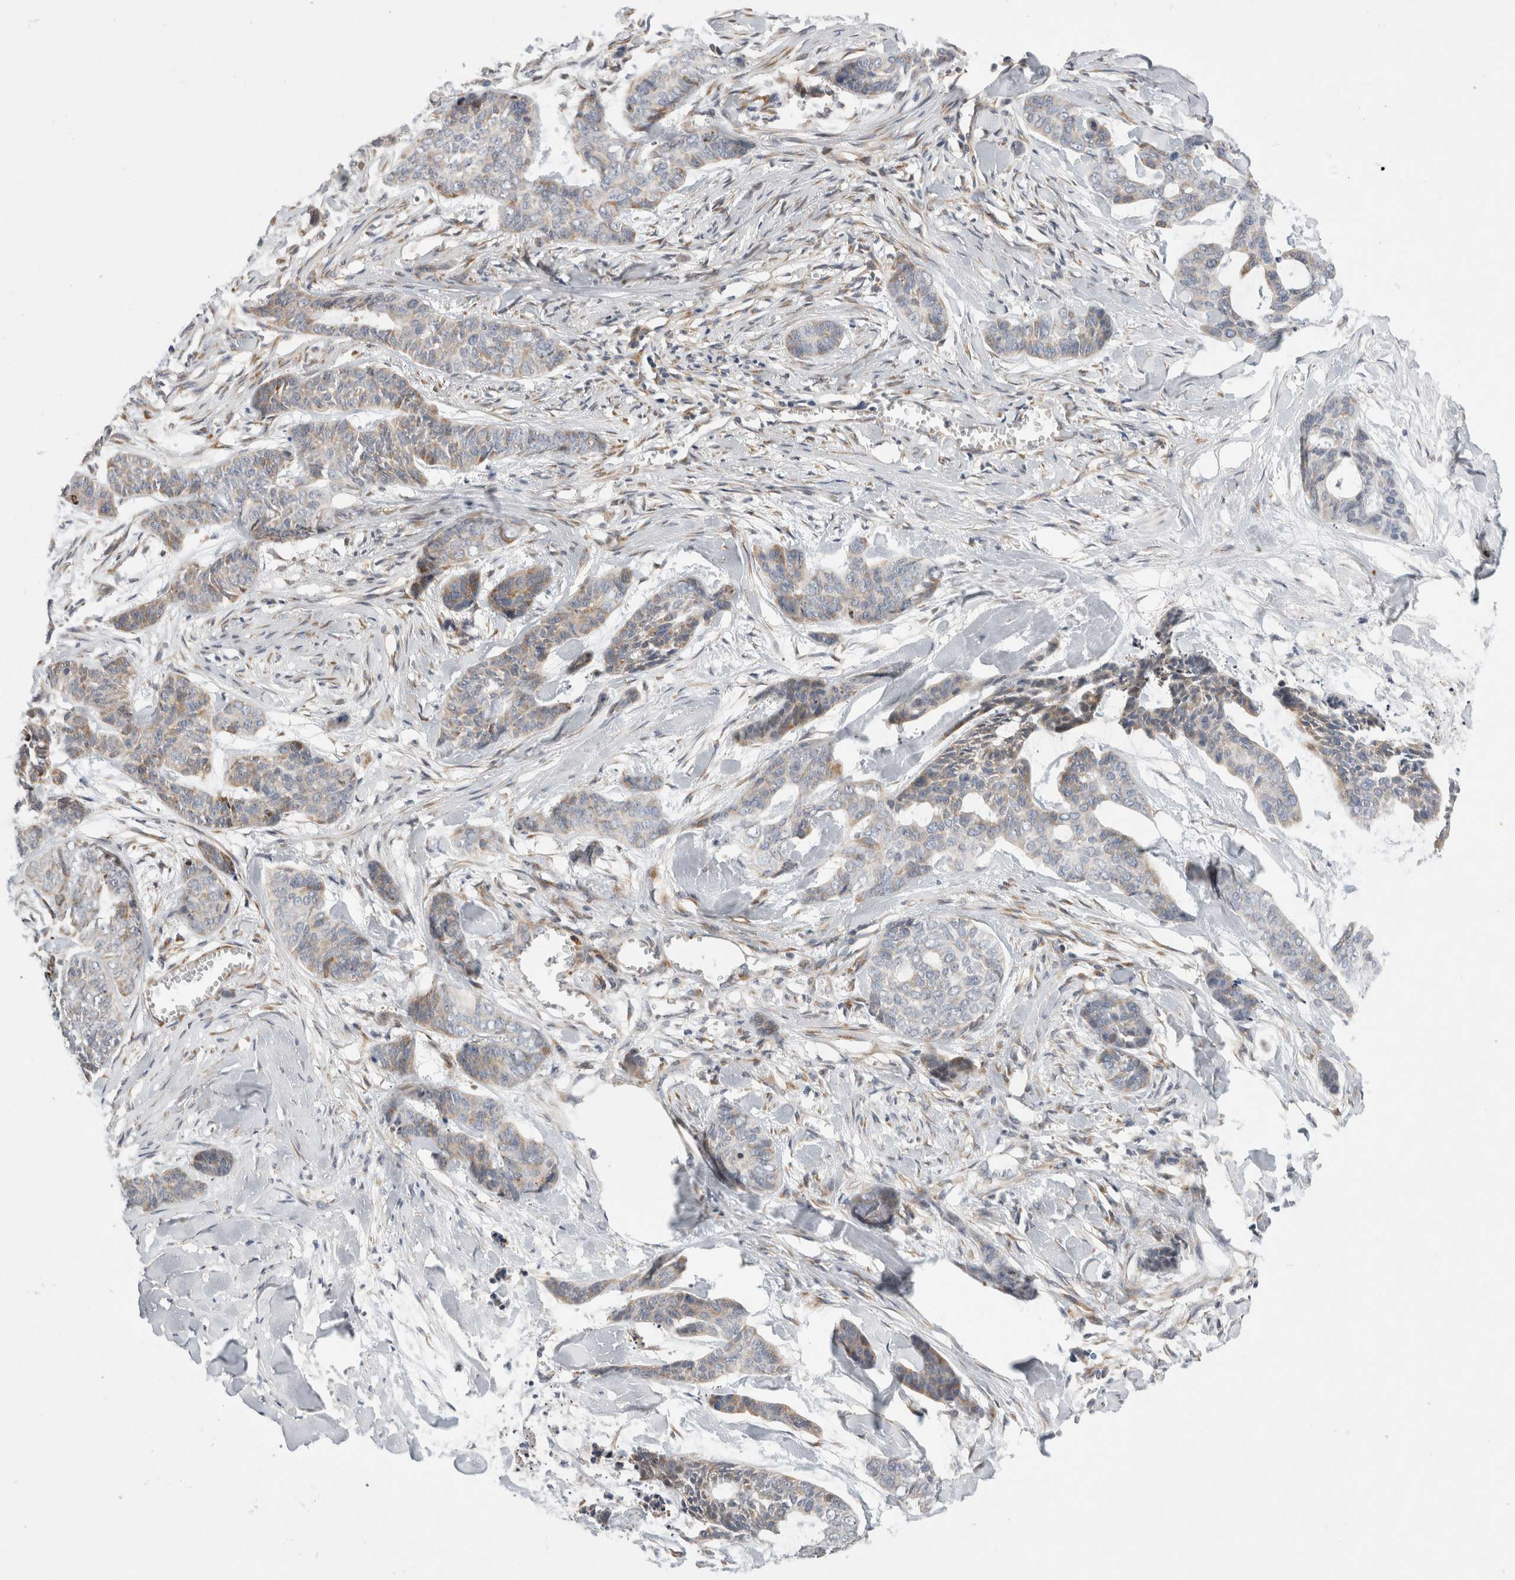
{"staining": {"intensity": "weak", "quantity": "<25%", "location": "cytoplasmic/membranous"}, "tissue": "skin cancer", "cell_type": "Tumor cells", "image_type": "cancer", "snomed": [{"axis": "morphology", "description": "Basal cell carcinoma"}, {"axis": "topography", "description": "Skin"}], "caption": "An immunohistochemistry (IHC) image of skin cancer (basal cell carcinoma) is shown. There is no staining in tumor cells of skin cancer (basal cell carcinoma).", "gene": "TRMT9B", "patient": {"sex": "female", "age": 64}}